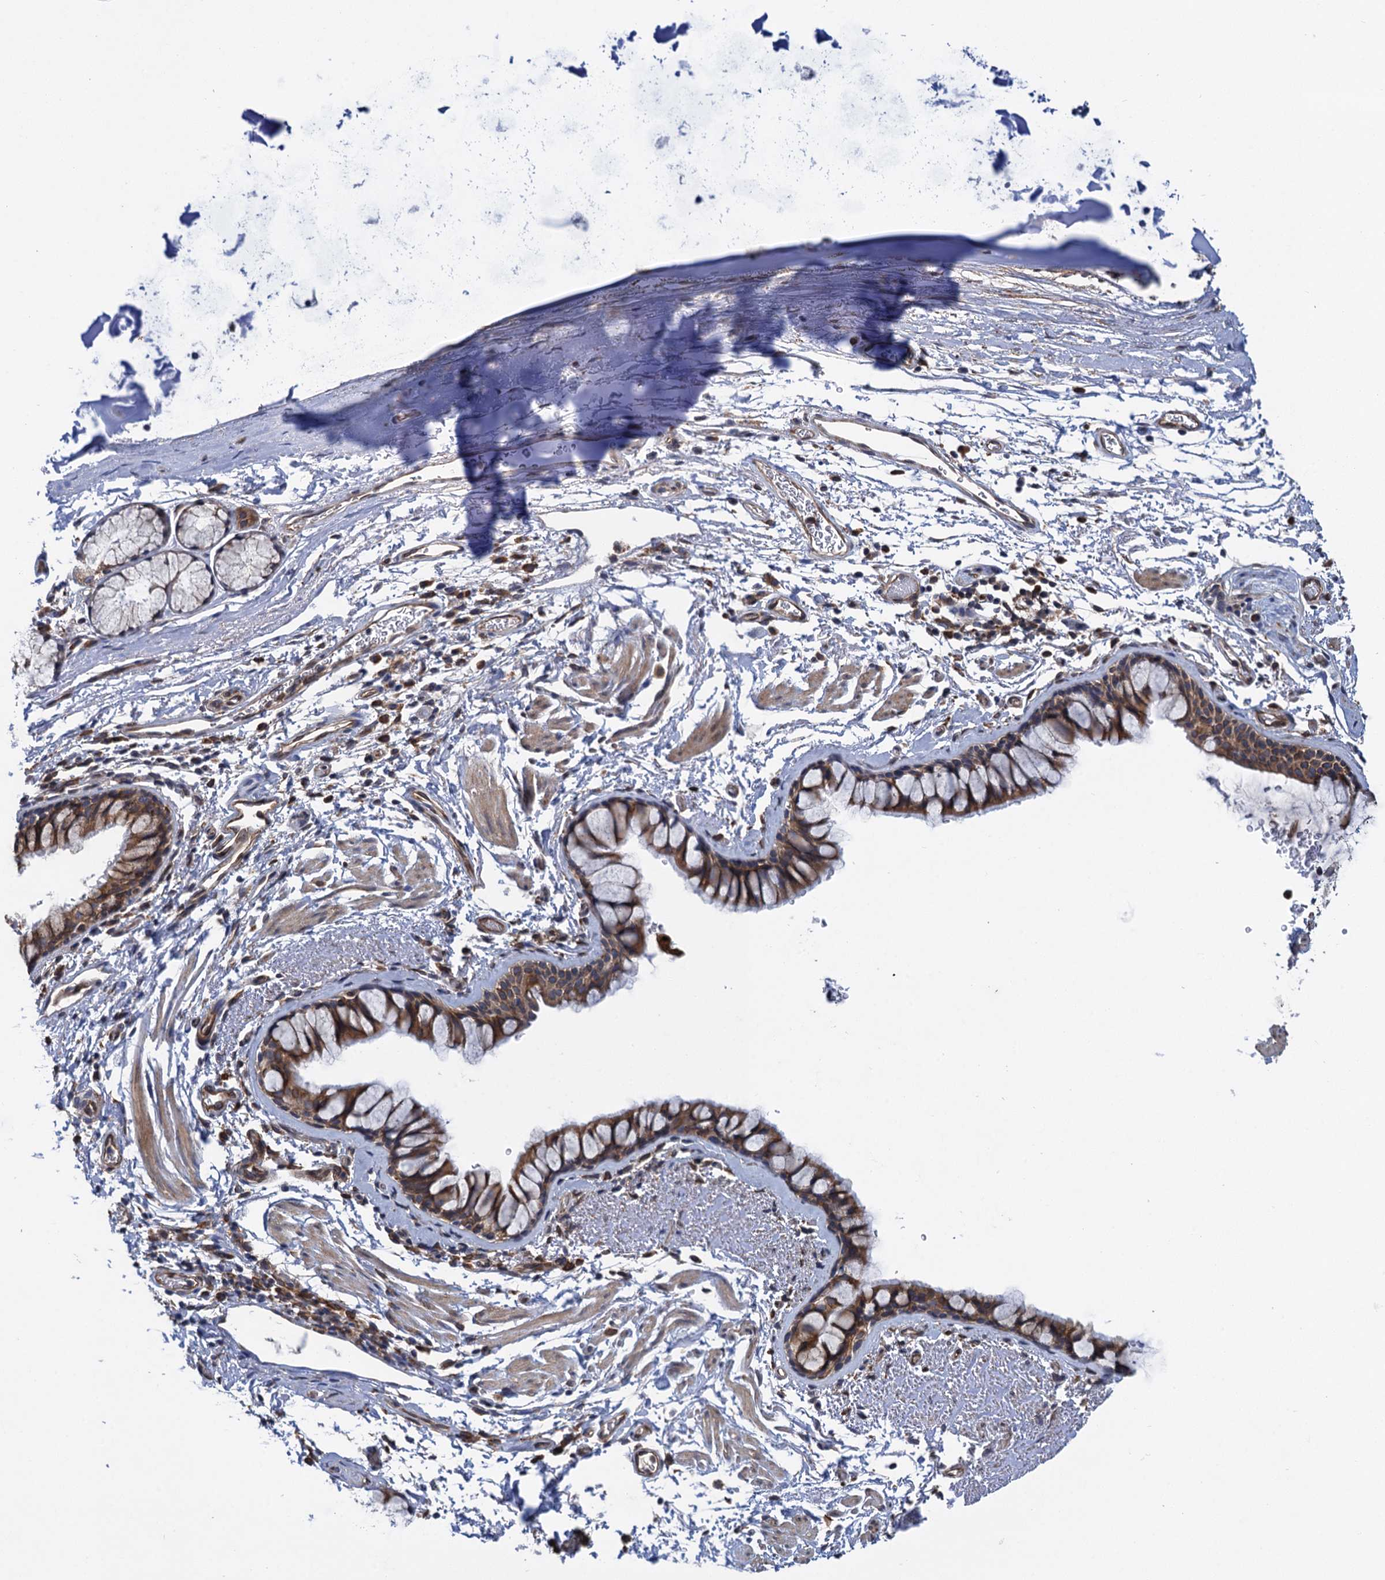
{"staining": {"intensity": "strong", "quantity": ">75%", "location": "cytoplasmic/membranous"}, "tissue": "bronchus", "cell_type": "Respiratory epithelial cells", "image_type": "normal", "snomed": [{"axis": "morphology", "description": "Normal tissue, NOS"}, {"axis": "topography", "description": "Bronchus"}], "caption": "A brown stain labels strong cytoplasmic/membranous expression of a protein in respiratory epithelial cells of benign bronchus.", "gene": "ARMC5", "patient": {"sex": "male", "age": 65}}